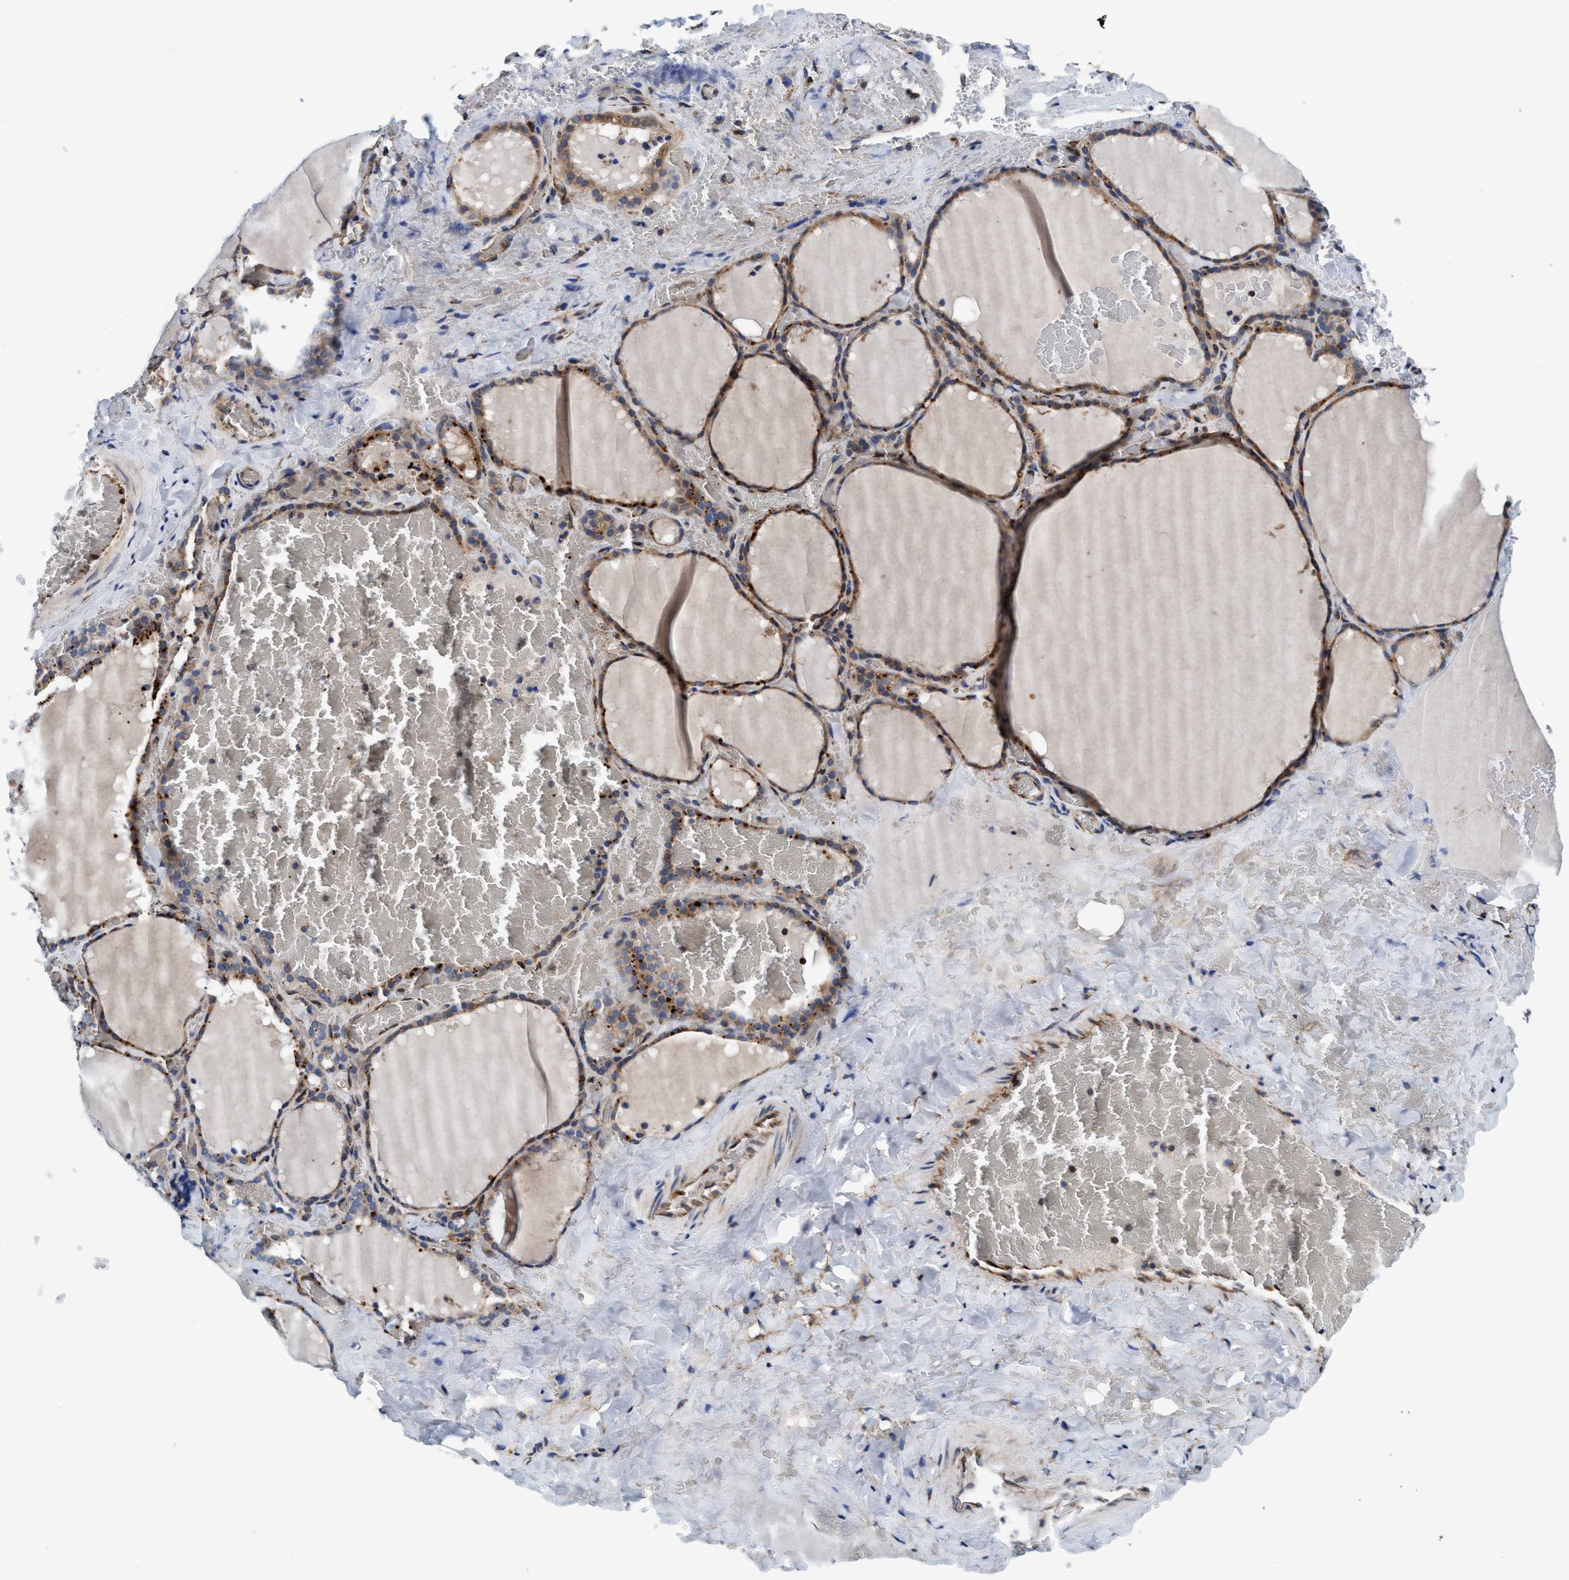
{"staining": {"intensity": "moderate", "quantity": "25%-75%", "location": "cytoplasmic/membranous"}, "tissue": "thyroid gland", "cell_type": "Glandular cells", "image_type": "normal", "snomed": [{"axis": "morphology", "description": "Normal tissue, NOS"}, {"axis": "topography", "description": "Thyroid gland"}], "caption": "IHC photomicrograph of benign thyroid gland: human thyroid gland stained using immunohistochemistry (IHC) exhibits medium levels of moderate protein expression localized specifically in the cytoplasmic/membranous of glandular cells, appearing as a cytoplasmic/membranous brown color.", "gene": "ENDOG", "patient": {"sex": "female", "age": 22}}